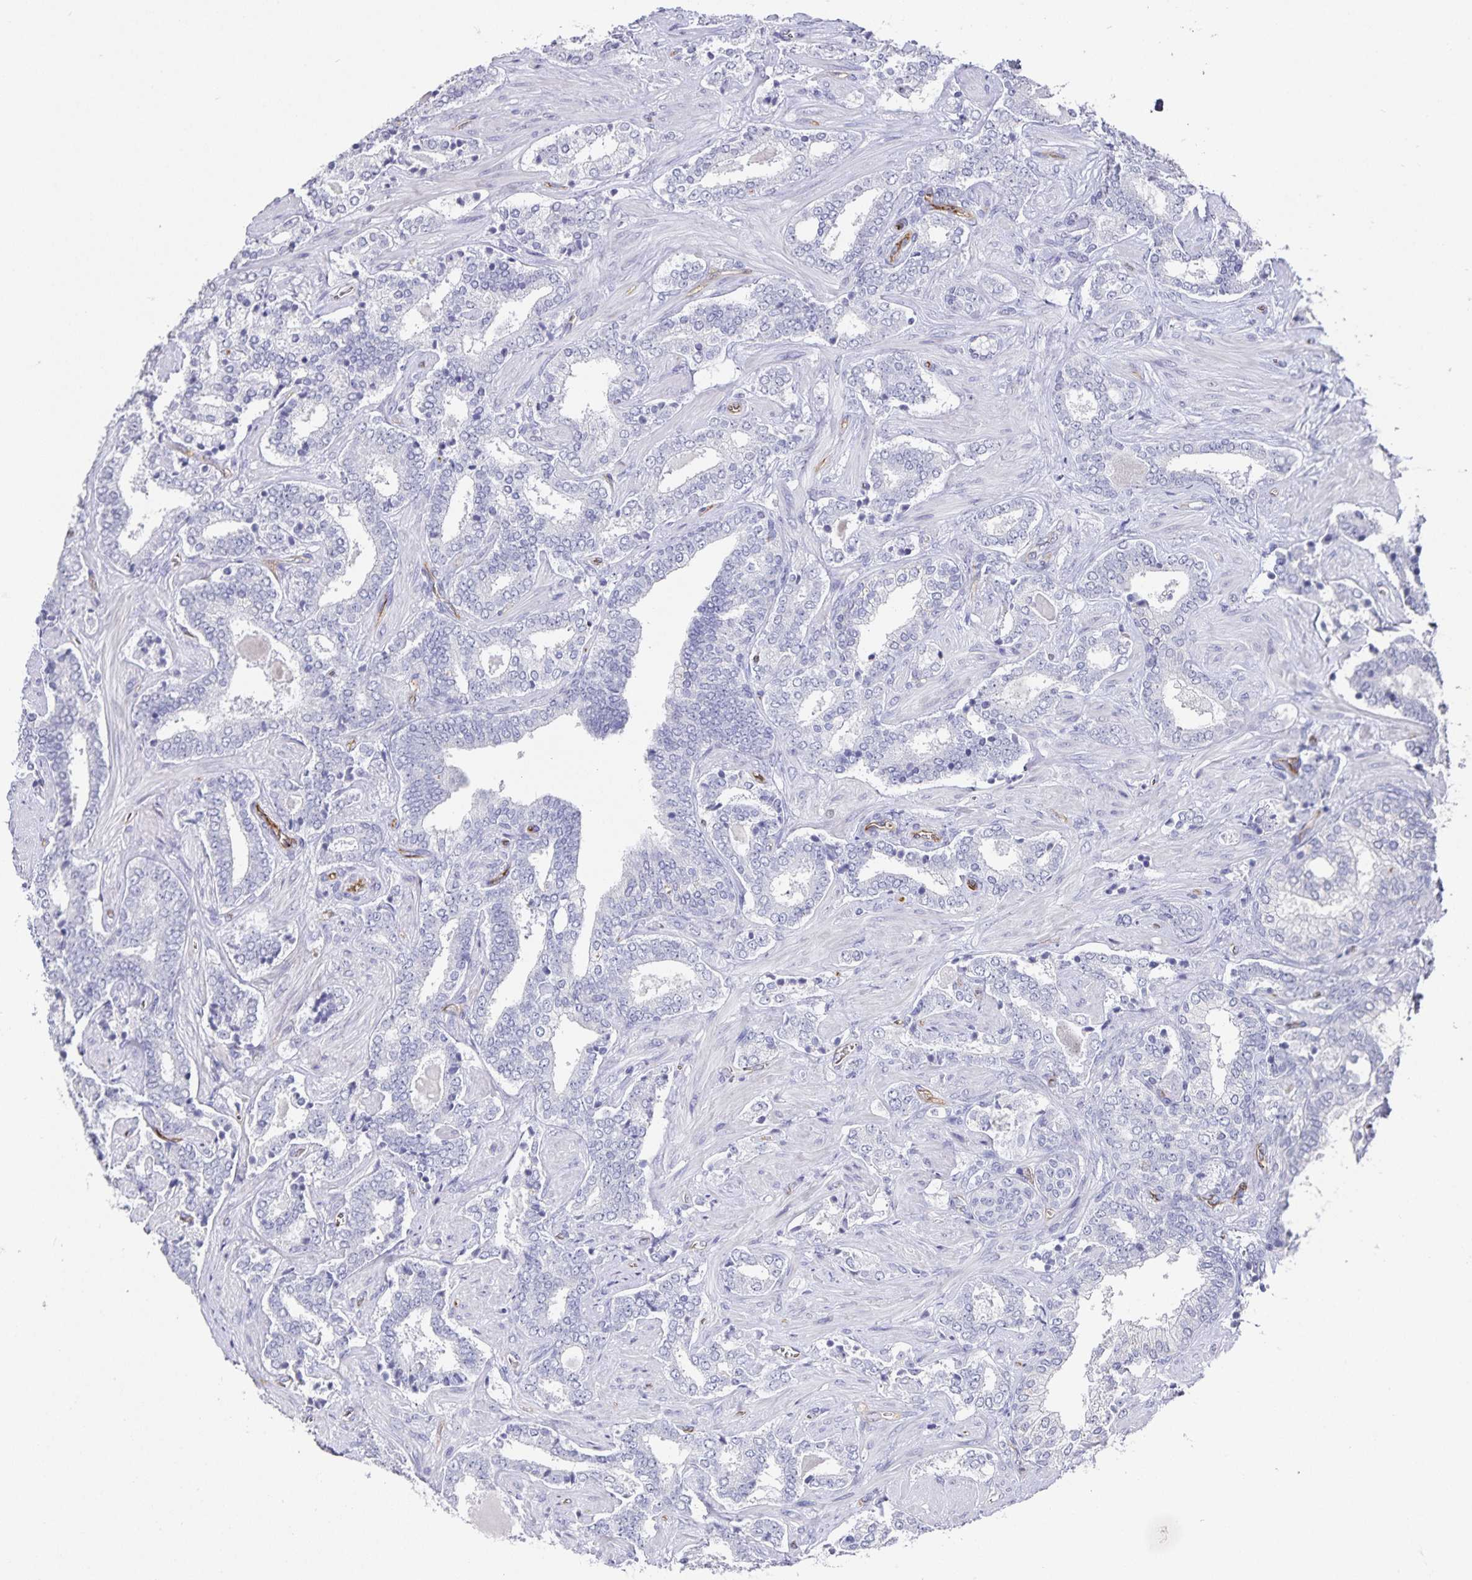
{"staining": {"intensity": "negative", "quantity": "none", "location": "none"}, "tissue": "prostate cancer", "cell_type": "Tumor cells", "image_type": "cancer", "snomed": [{"axis": "morphology", "description": "Adenocarcinoma, High grade"}, {"axis": "topography", "description": "Prostate"}], "caption": "IHC of prostate adenocarcinoma (high-grade) demonstrates no staining in tumor cells. (Immunohistochemistry (ihc), brightfield microscopy, high magnification).", "gene": "PODXL", "patient": {"sex": "male", "age": 60}}